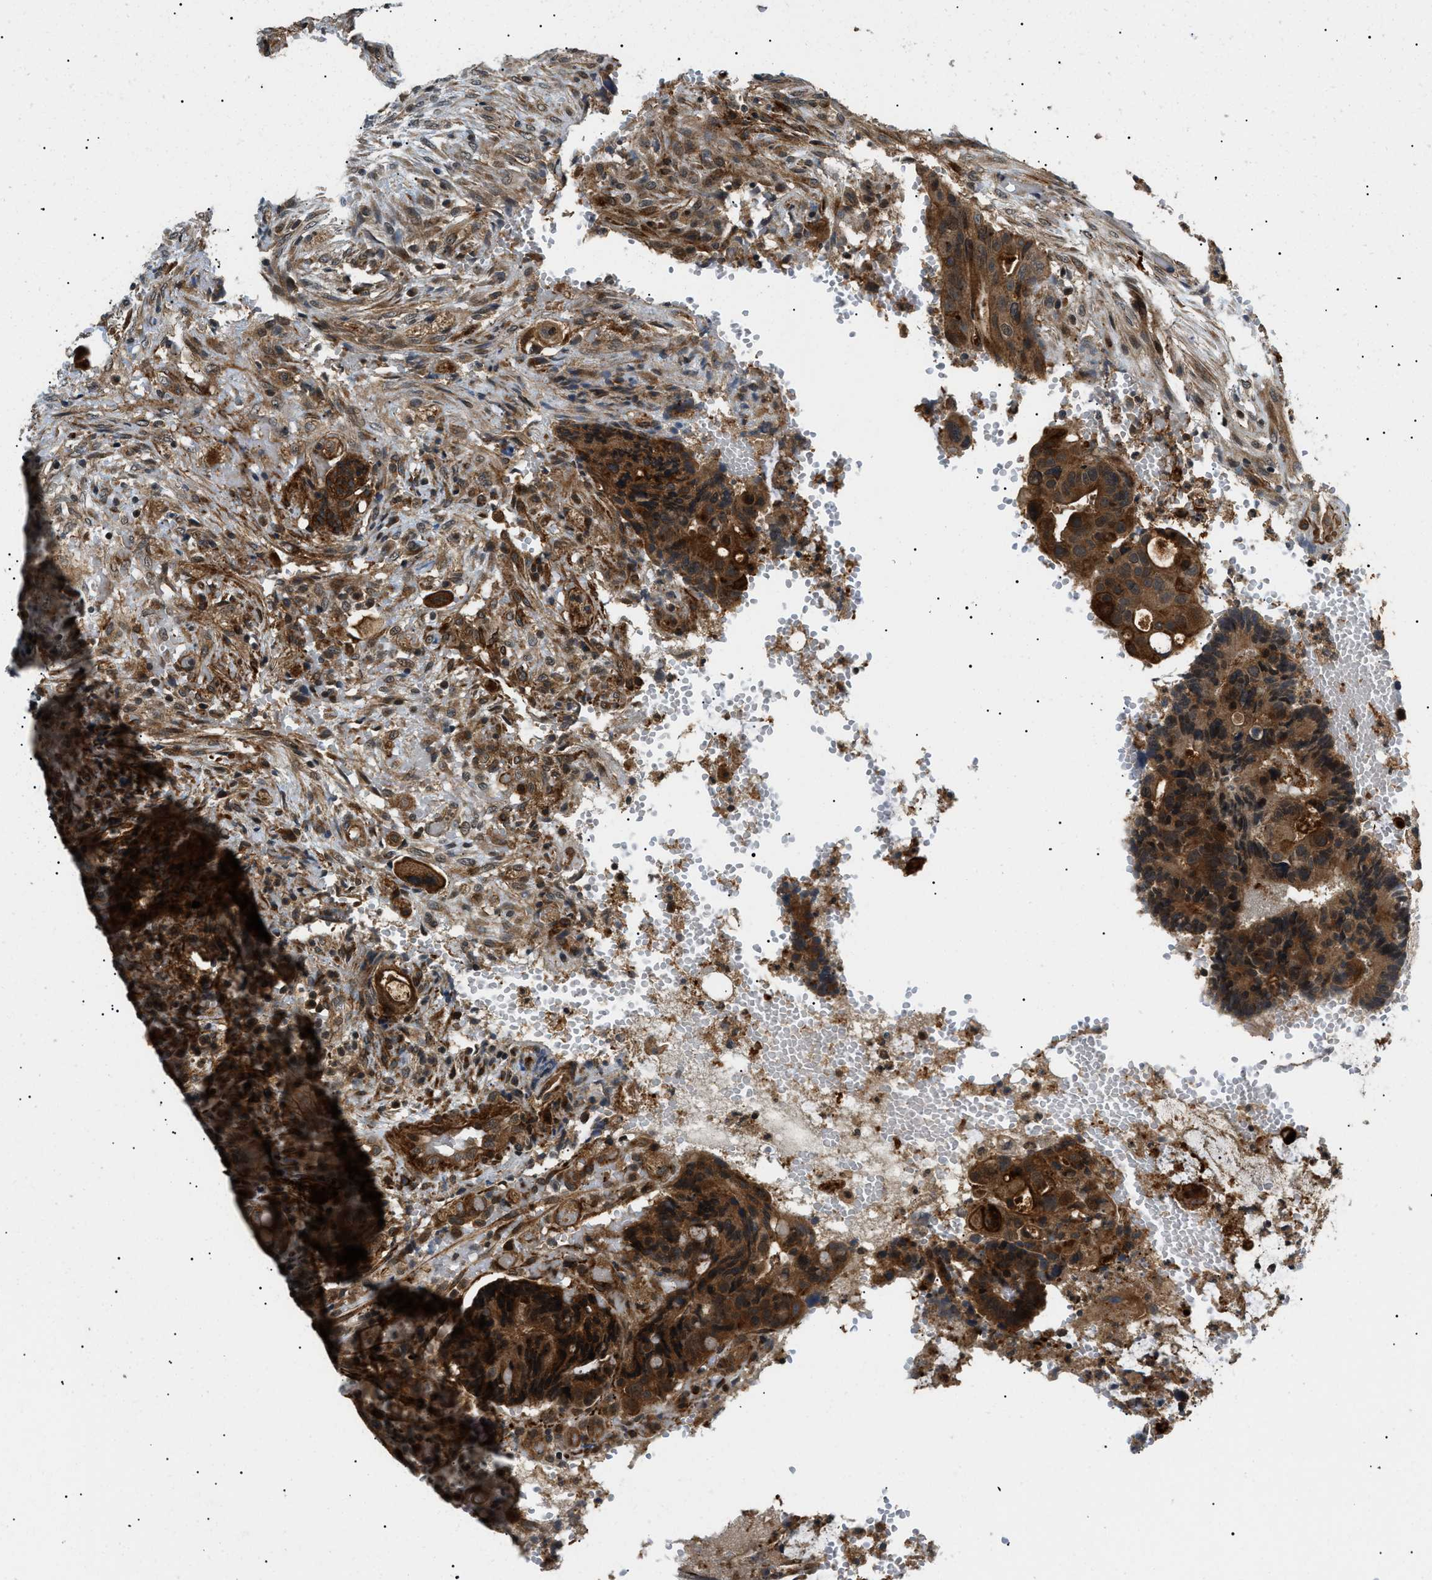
{"staining": {"intensity": "moderate", "quantity": ">75%", "location": "cytoplasmic/membranous"}, "tissue": "colorectal cancer", "cell_type": "Tumor cells", "image_type": "cancer", "snomed": [{"axis": "morphology", "description": "Adenocarcinoma, NOS"}, {"axis": "topography", "description": "Colon"}], "caption": "Adenocarcinoma (colorectal) stained with IHC demonstrates moderate cytoplasmic/membranous expression in about >75% of tumor cells. The protein is shown in brown color, while the nuclei are stained blue.", "gene": "ATP6AP1", "patient": {"sex": "female", "age": 57}}